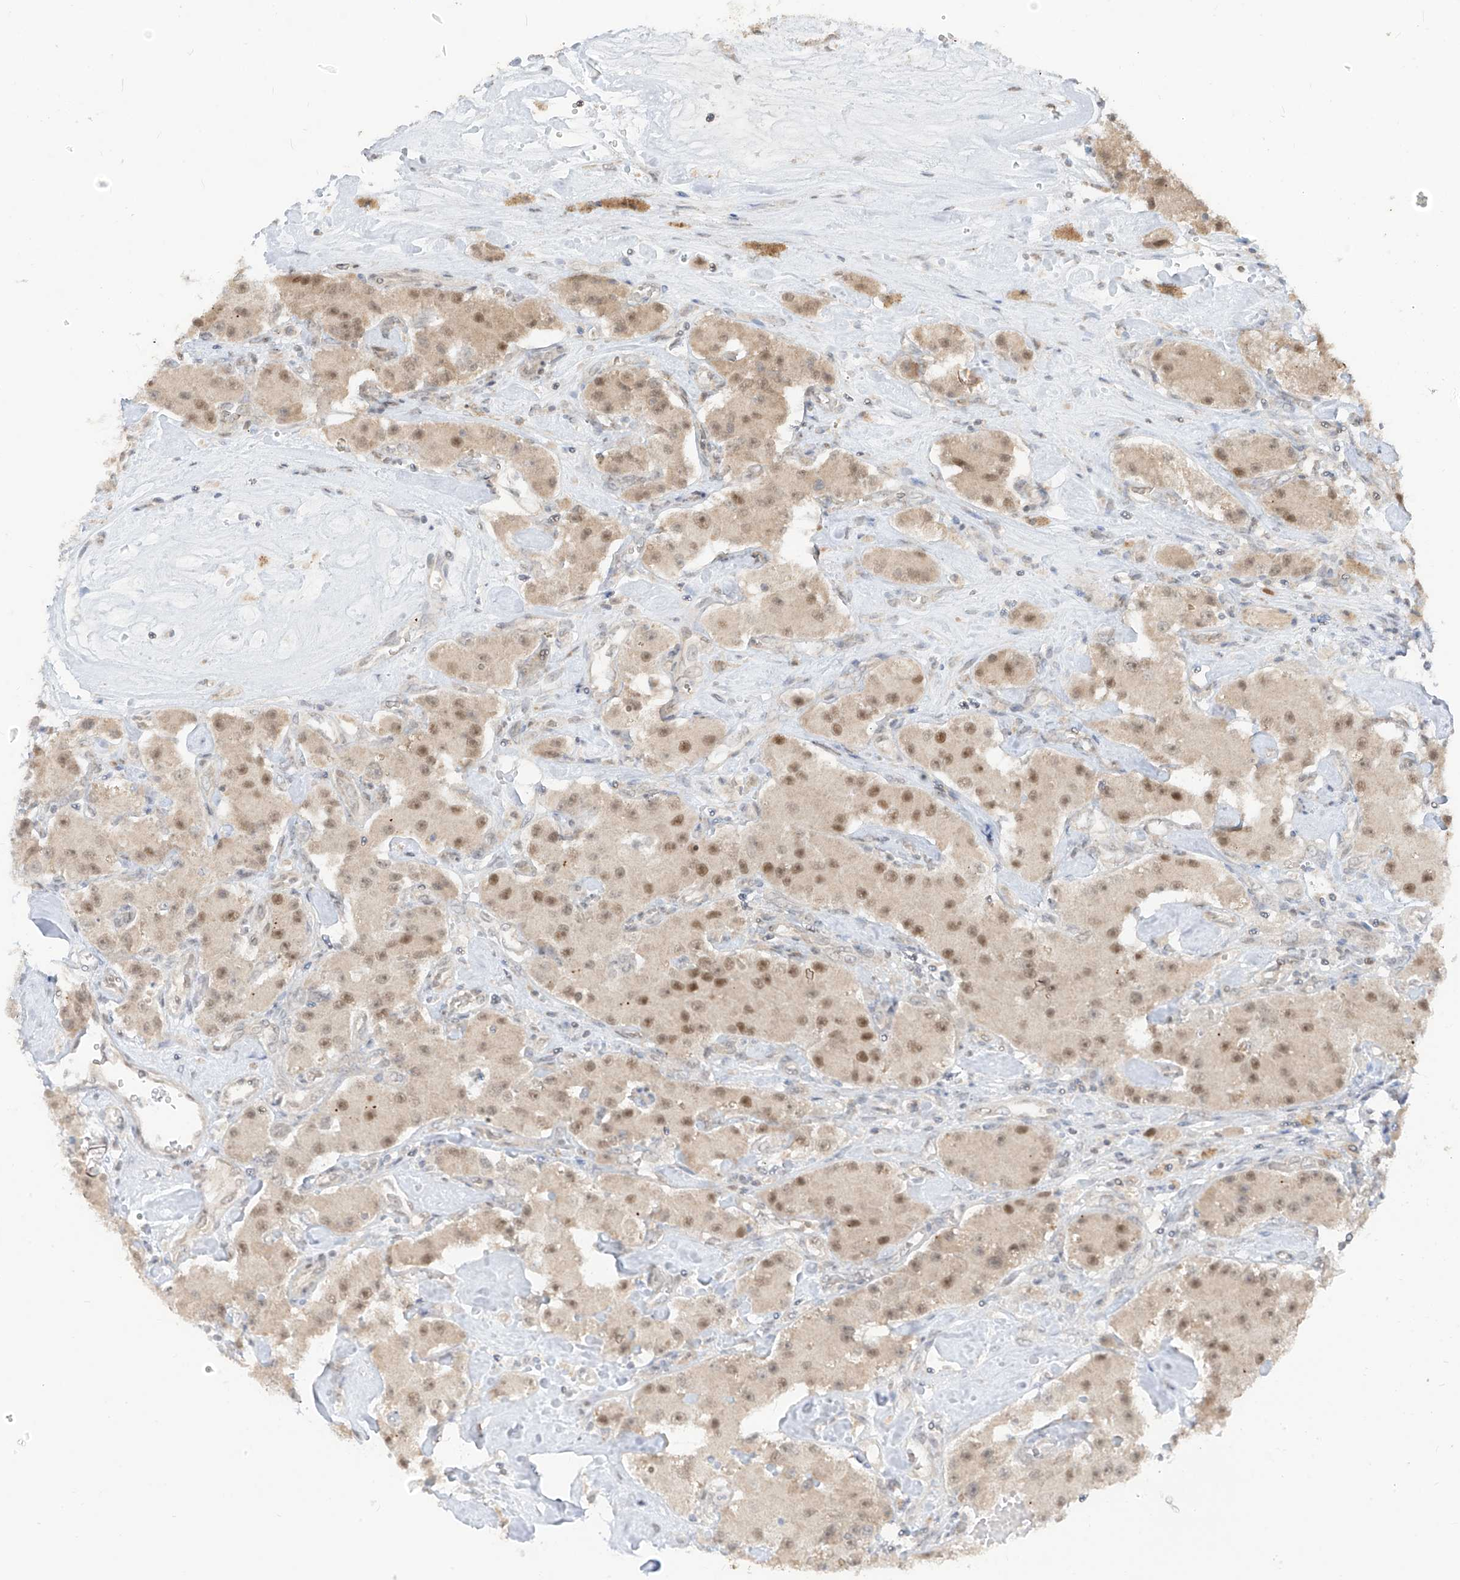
{"staining": {"intensity": "moderate", "quantity": ">75%", "location": "nuclear"}, "tissue": "carcinoid", "cell_type": "Tumor cells", "image_type": "cancer", "snomed": [{"axis": "morphology", "description": "Carcinoid, malignant, NOS"}, {"axis": "topography", "description": "Pancreas"}], "caption": "High-power microscopy captured an immunohistochemistry histopathology image of malignant carcinoid, revealing moderate nuclear positivity in about >75% of tumor cells. Immunohistochemistry stains the protein of interest in brown and the nuclei are stained blue.", "gene": "COLGALT2", "patient": {"sex": "male", "age": 41}}